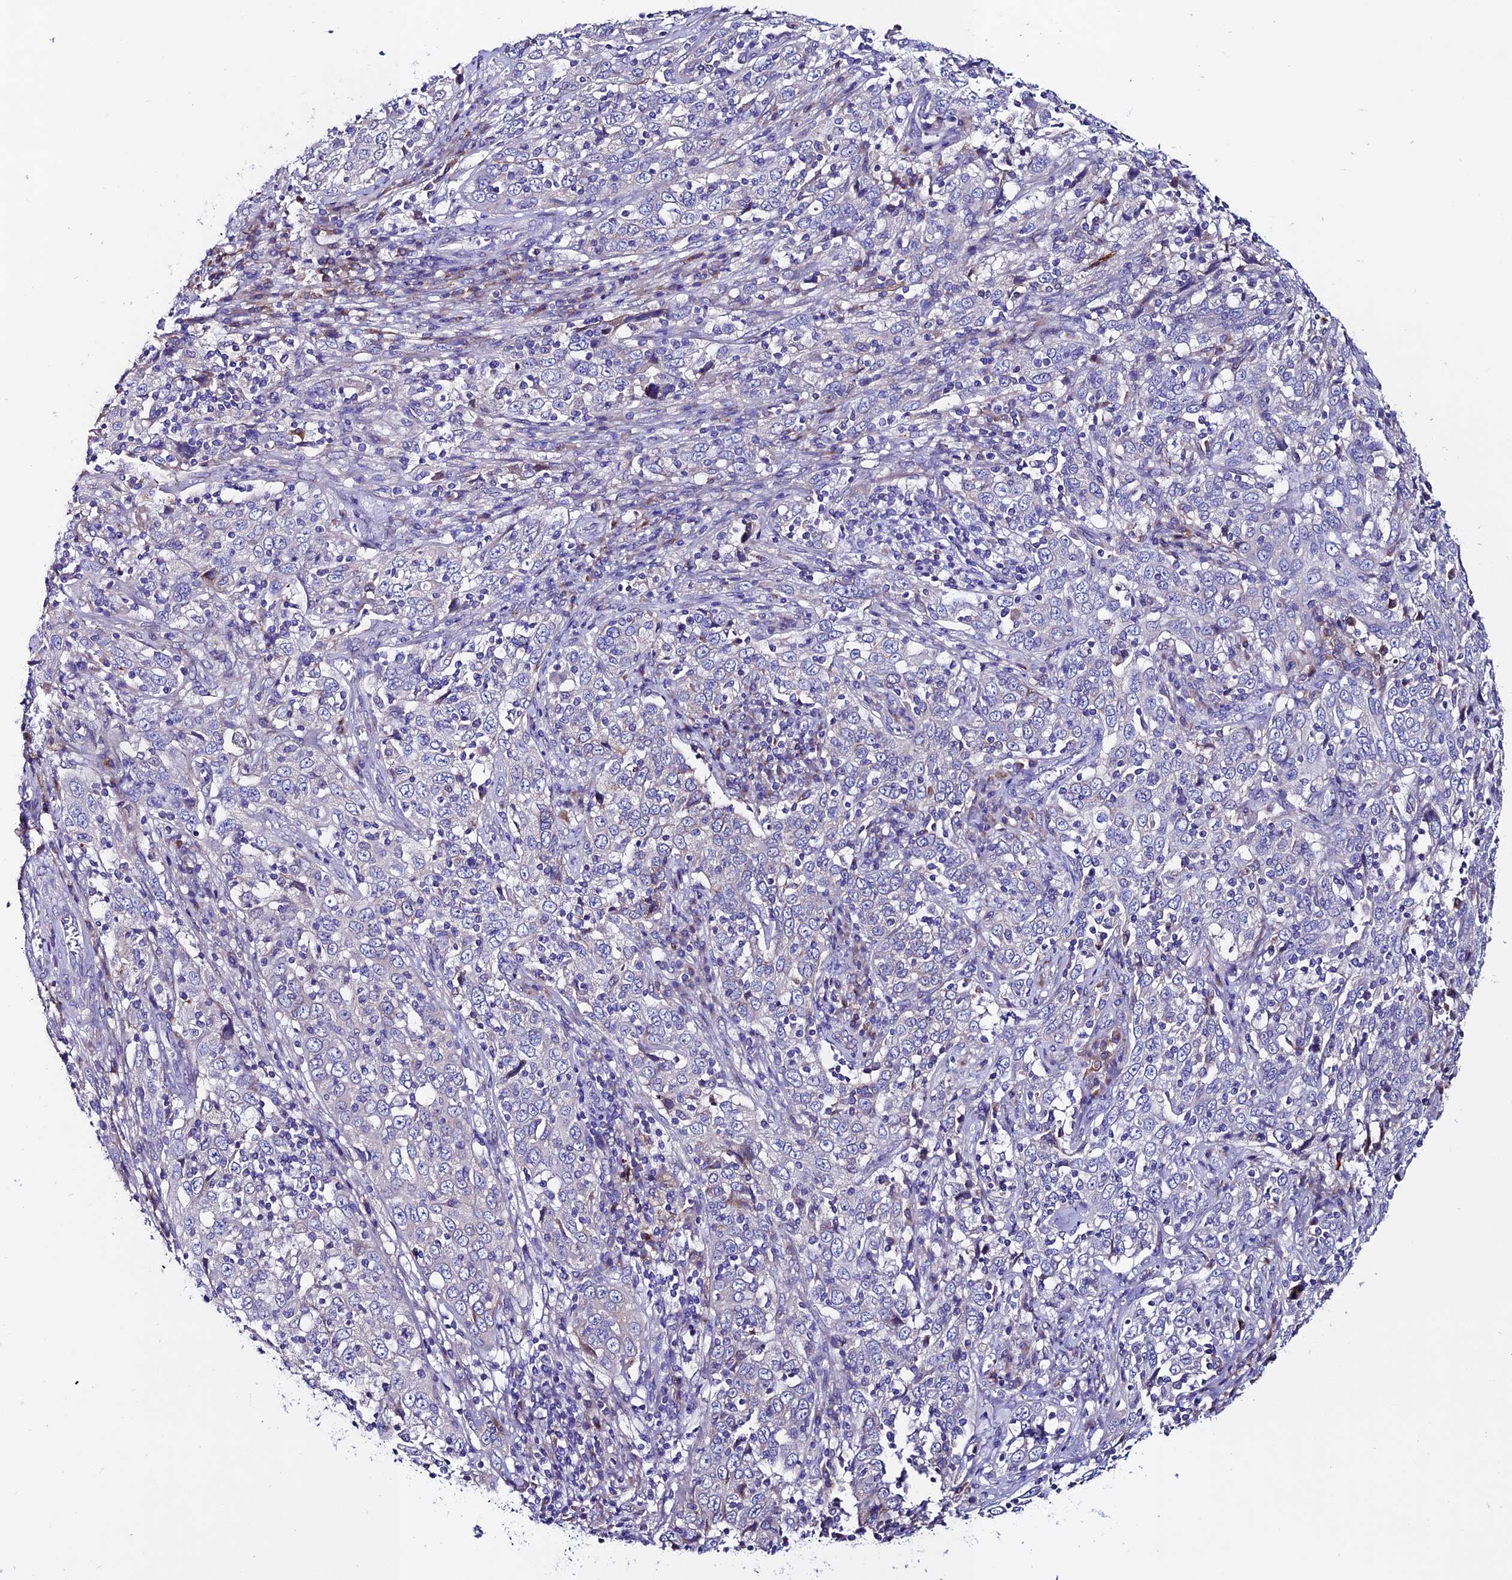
{"staining": {"intensity": "negative", "quantity": "none", "location": "none"}, "tissue": "cervical cancer", "cell_type": "Tumor cells", "image_type": "cancer", "snomed": [{"axis": "morphology", "description": "Squamous cell carcinoma, NOS"}, {"axis": "topography", "description": "Cervix"}], "caption": "Human squamous cell carcinoma (cervical) stained for a protein using immunohistochemistry demonstrates no expression in tumor cells.", "gene": "OR51Q1", "patient": {"sex": "female", "age": 46}}